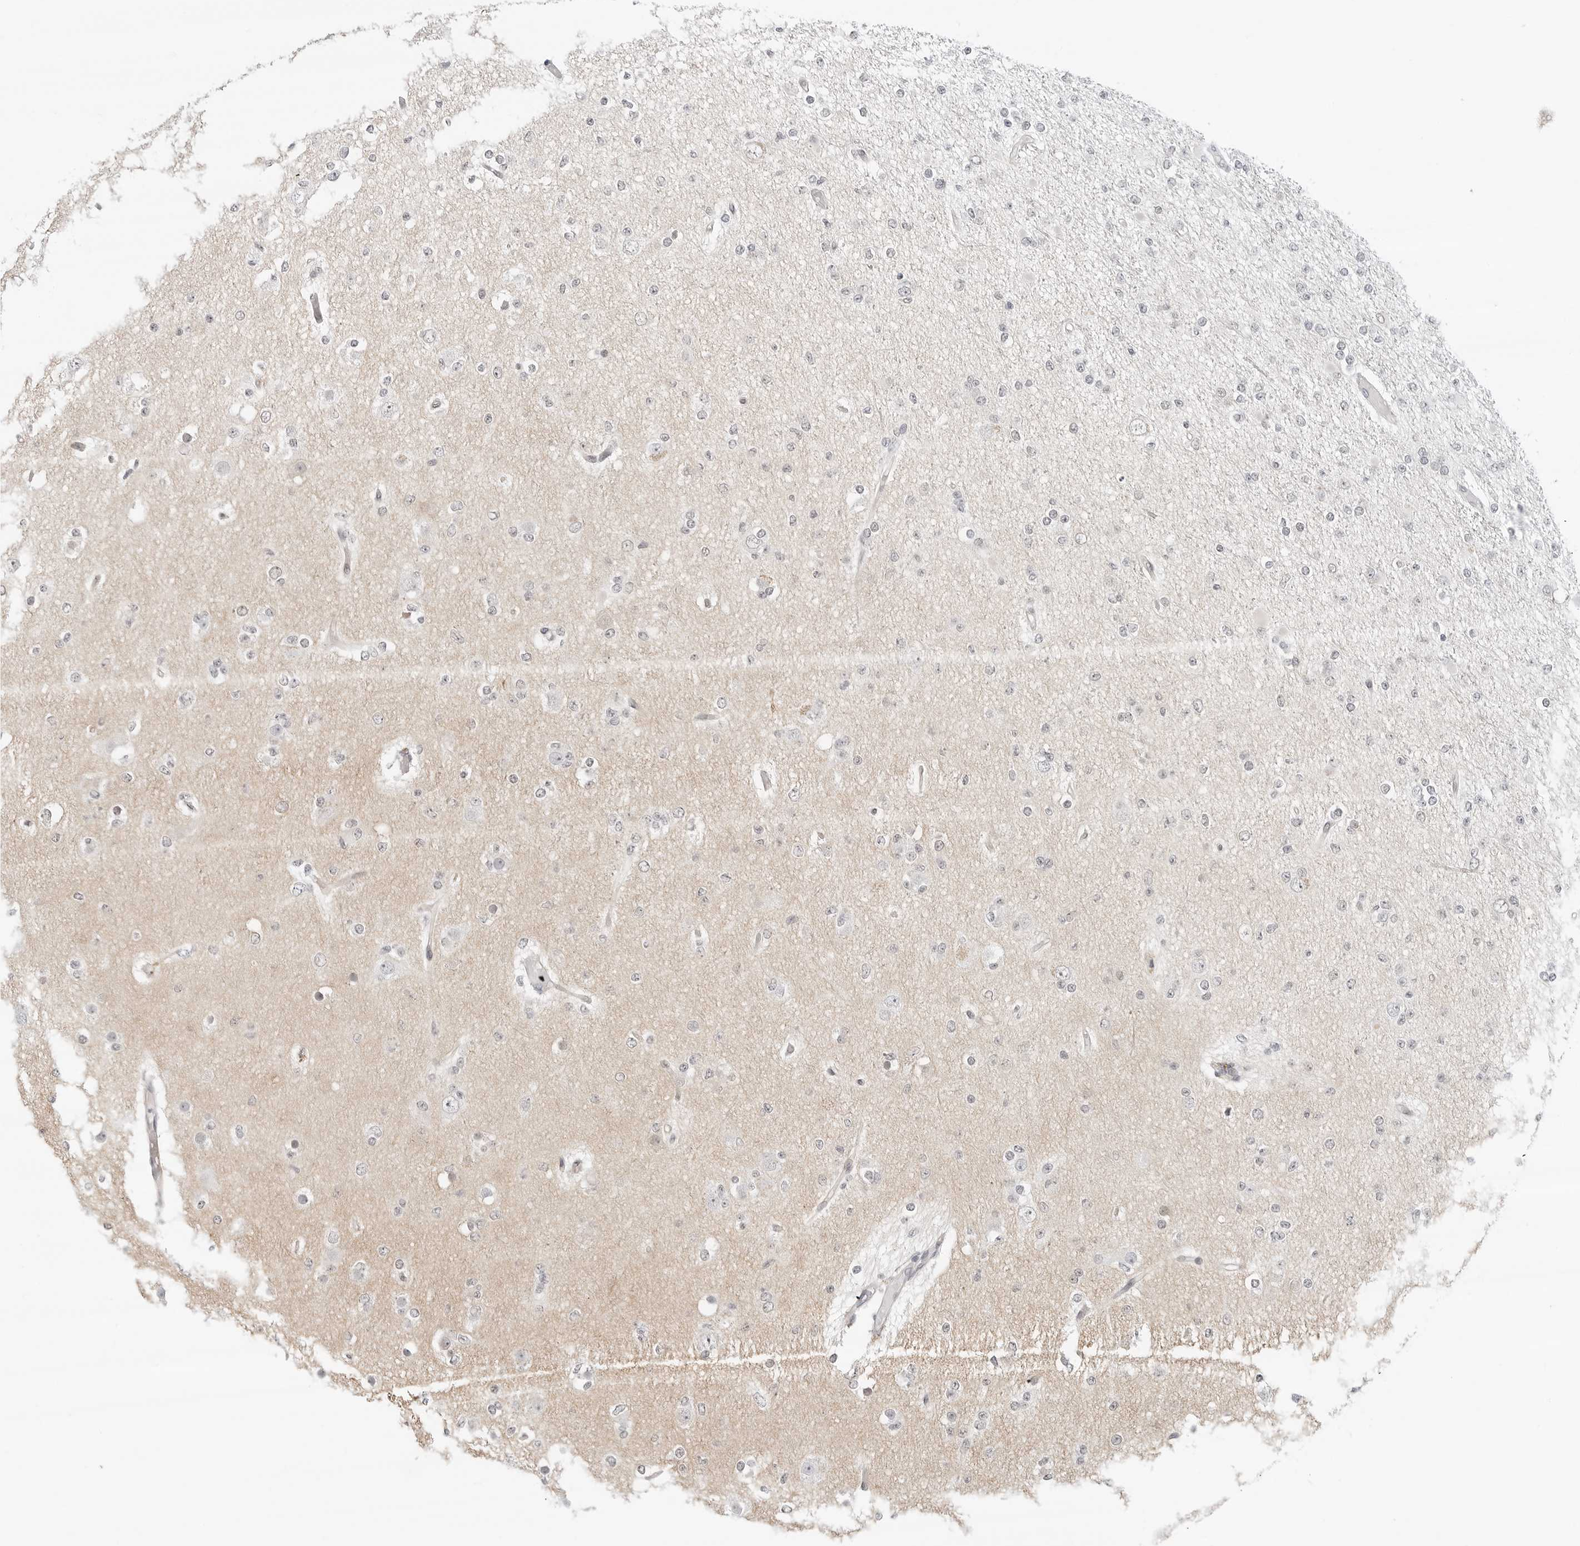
{"staining": {"intensity": "negative", "quantity": "none", "location": "none"}, "tissue": "glioma", "cell_type": "Tumor cells", "image_type": "cancer", "snomed": [{"axis": "morphology", "description": "Glioma, malignant, Low grade"}, {"axis": "topography", "description": "Brain"}], "caption": "Human malignant glioma (low-grade) stained for a protein using immunohistochemistry displays no expression in tumor cells.", "gene": "TSEN2", "patient": {"sex": "female", "age": 22}}